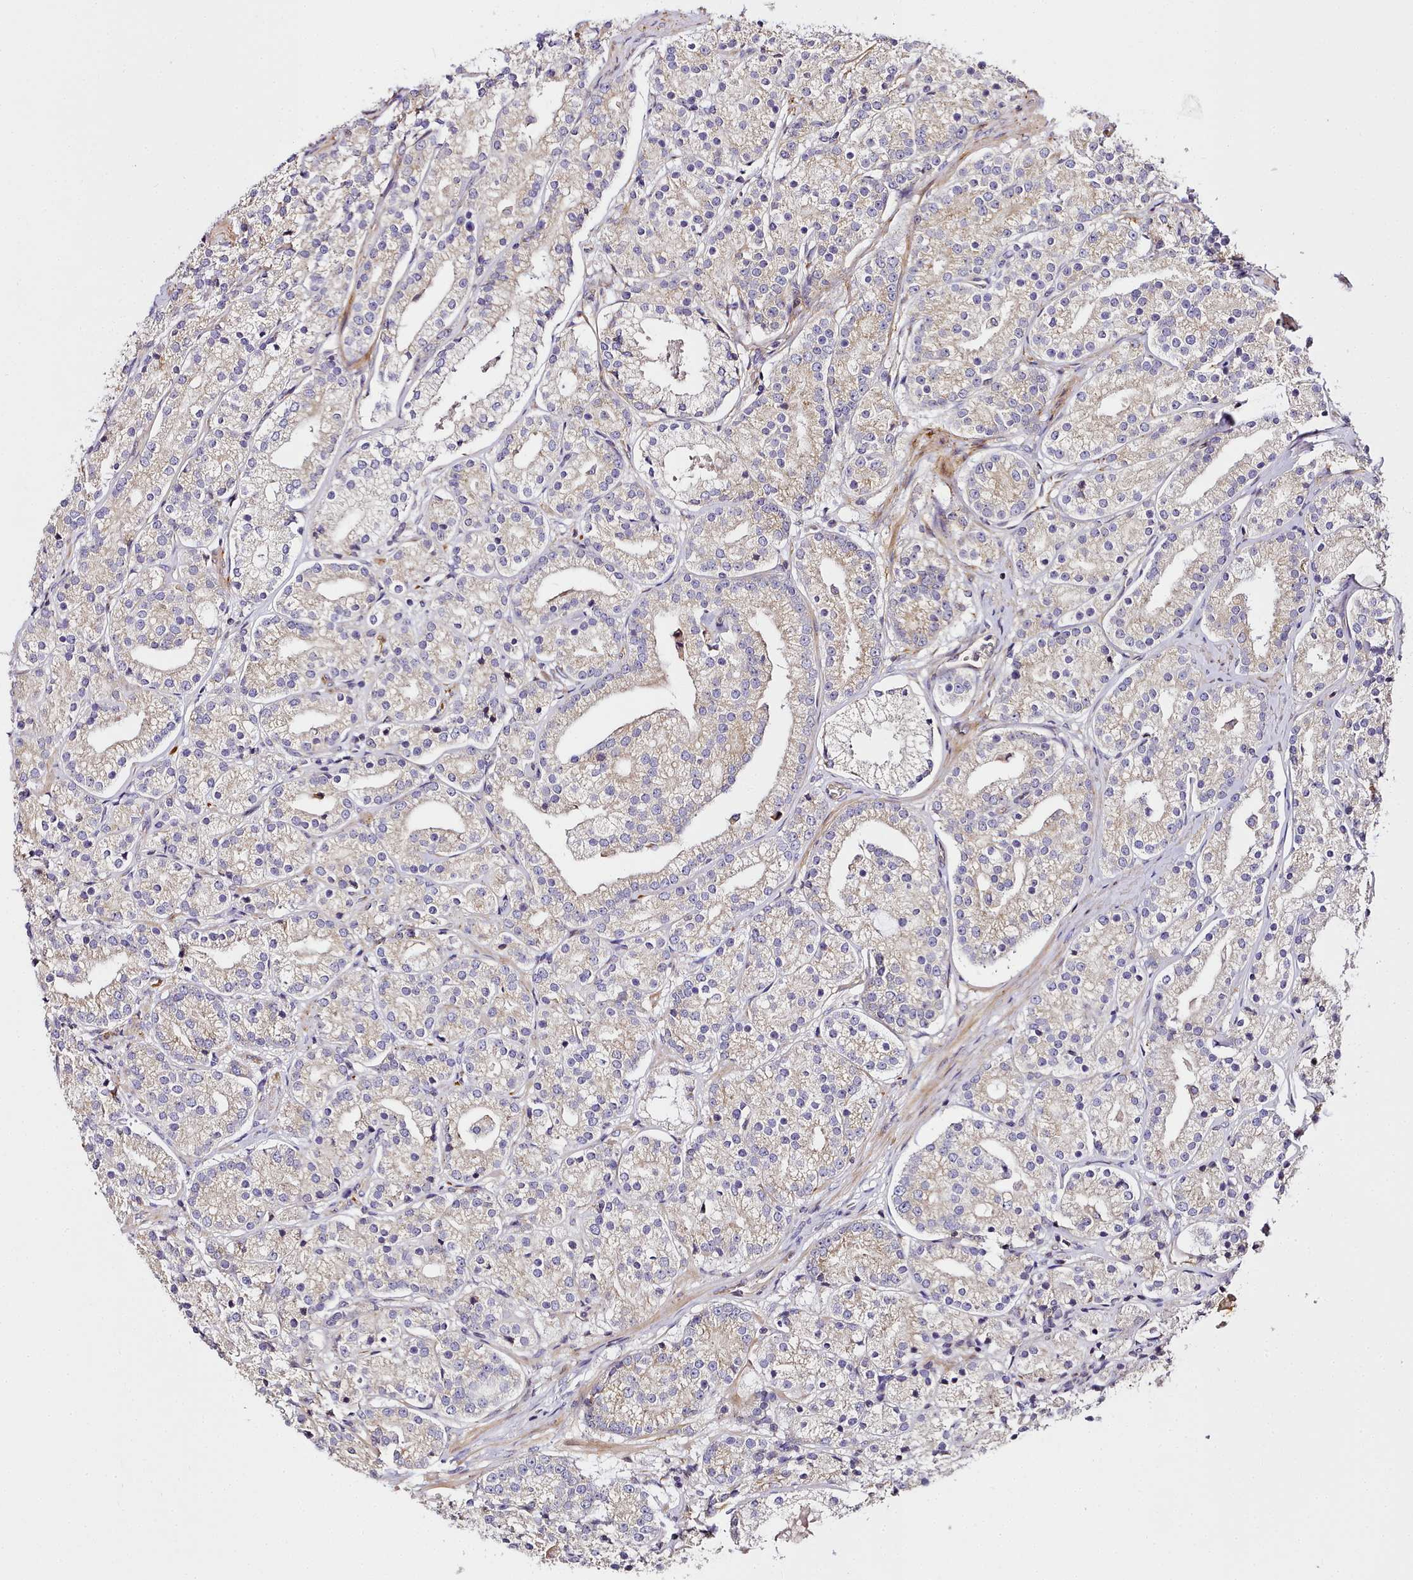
{"staining": {"intensity": "weak", "quantity": "25%-75%", "location": "cytoplasmic/membranous"}, "tissue": "prostate cancer", "cell_type": "Tumor cells", "image_type": "cancer", "snomed": [{"axis": "morphology", "description": "Adenocarcinoma, High grade"}, {"axis": "topography", "description": "Prostate"}], "caption": "Immunohistochemistry (IHC) photomicrograph of prostate cancer (adenocarcinoma (high-grade)) stained for a protein (brown), which demonstrates low levels of weak cytoplasmic/membranous positivity in about 25%-75% of tumor cells.", "gene": "NBPF1", "patient": {"sex": "male", "age": 69}}